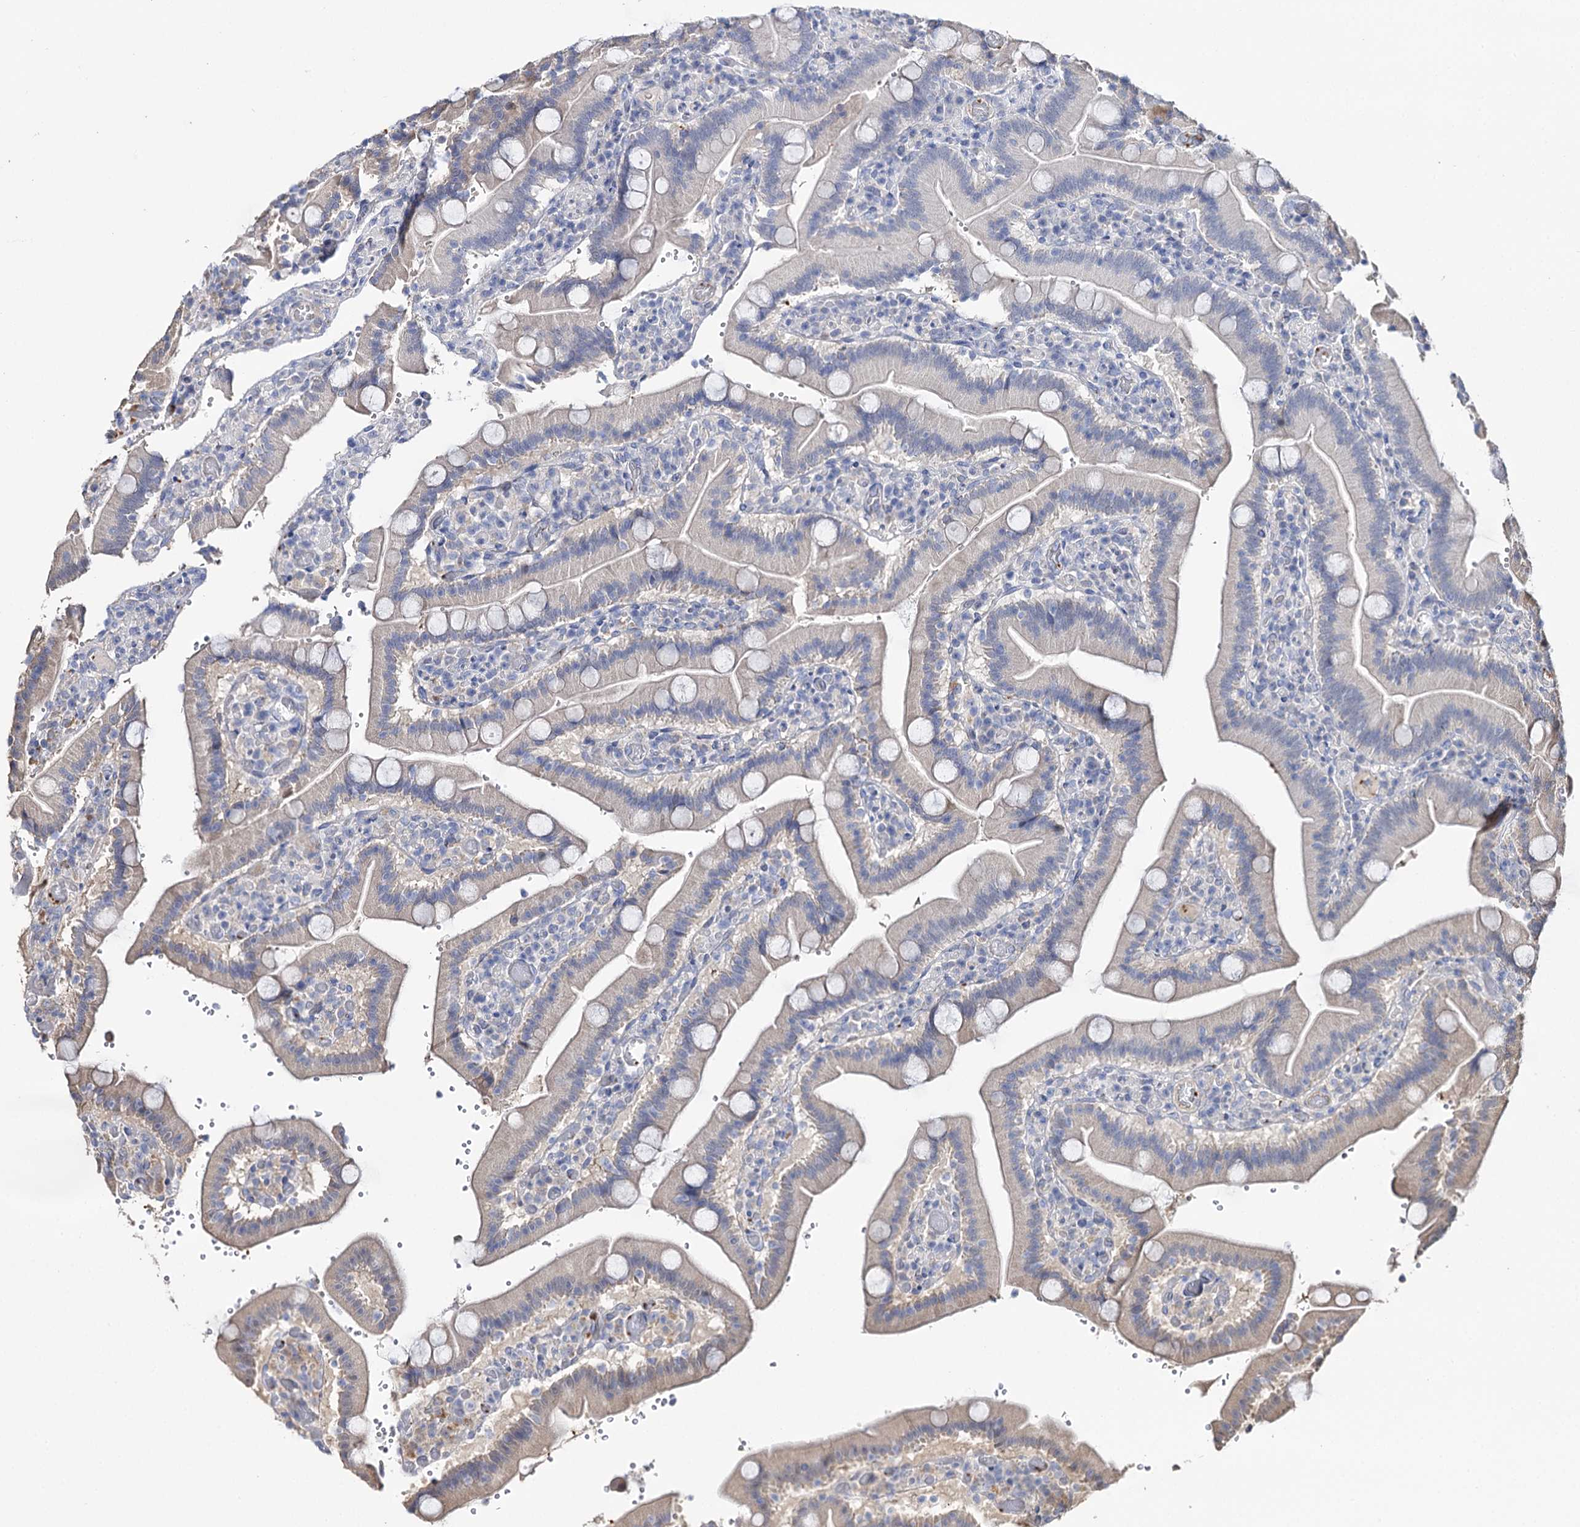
{"staining": {"intensity": "negative", "quantity": "none", "location": "none"}, "tissue": "duodenum", "cell_type": "Glandular cells", "image_type": "normal", "snomed": [{"axis": "morphology", "description": "Normal tissue, NOS"}, {"axis": "topography", "description": "Duodenum"}], "caption": "This image is of normal duodenum stained with immunohistochemistry (IHC) to label a protein in brown with the nuclei are counter-stained blue. There is no expression in glandular cells.", "gene": "DNAH6", "patient": {"sex": "female", "age": 62}}